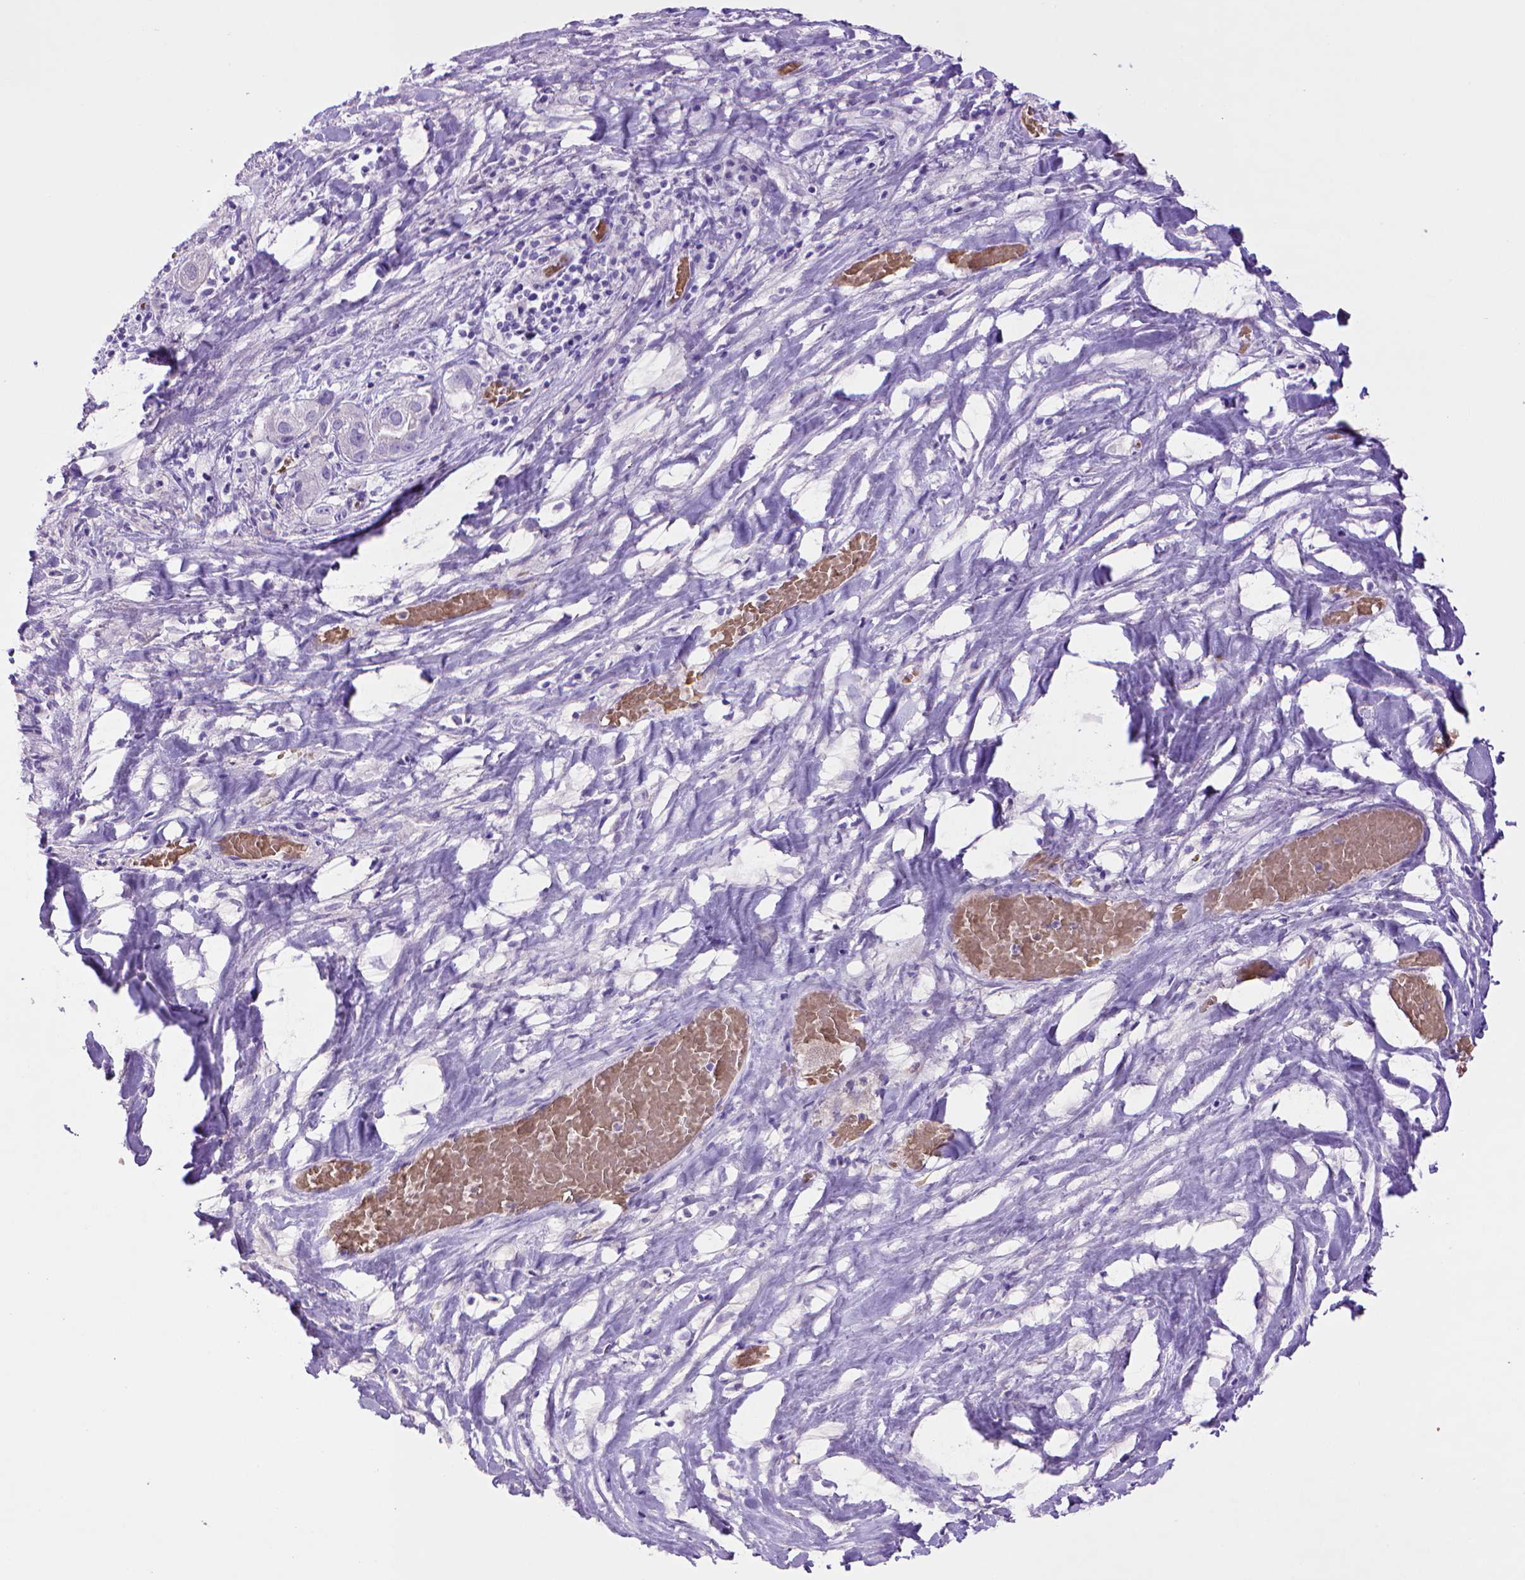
{"staining": {"intensity": "negative", "quantity": "none", "location": "none"}, "tissue": "liver cancer", "cell_type": "Tumor cells", "image_type": "cancer", "snomed": [{"axis": "morphology", "description": "Cholangiocarcinoma"}, {"axis": "topography", "description": "Liver"}], "caption": "DAB (3,3'-diaminobenzidine) immunohistochemical staining of liver cholangiocarcinoma demonstrates no significant positivity in tumor cells.", "gene": "BAAT", "patient": {"sex": "female", "age": 52}}